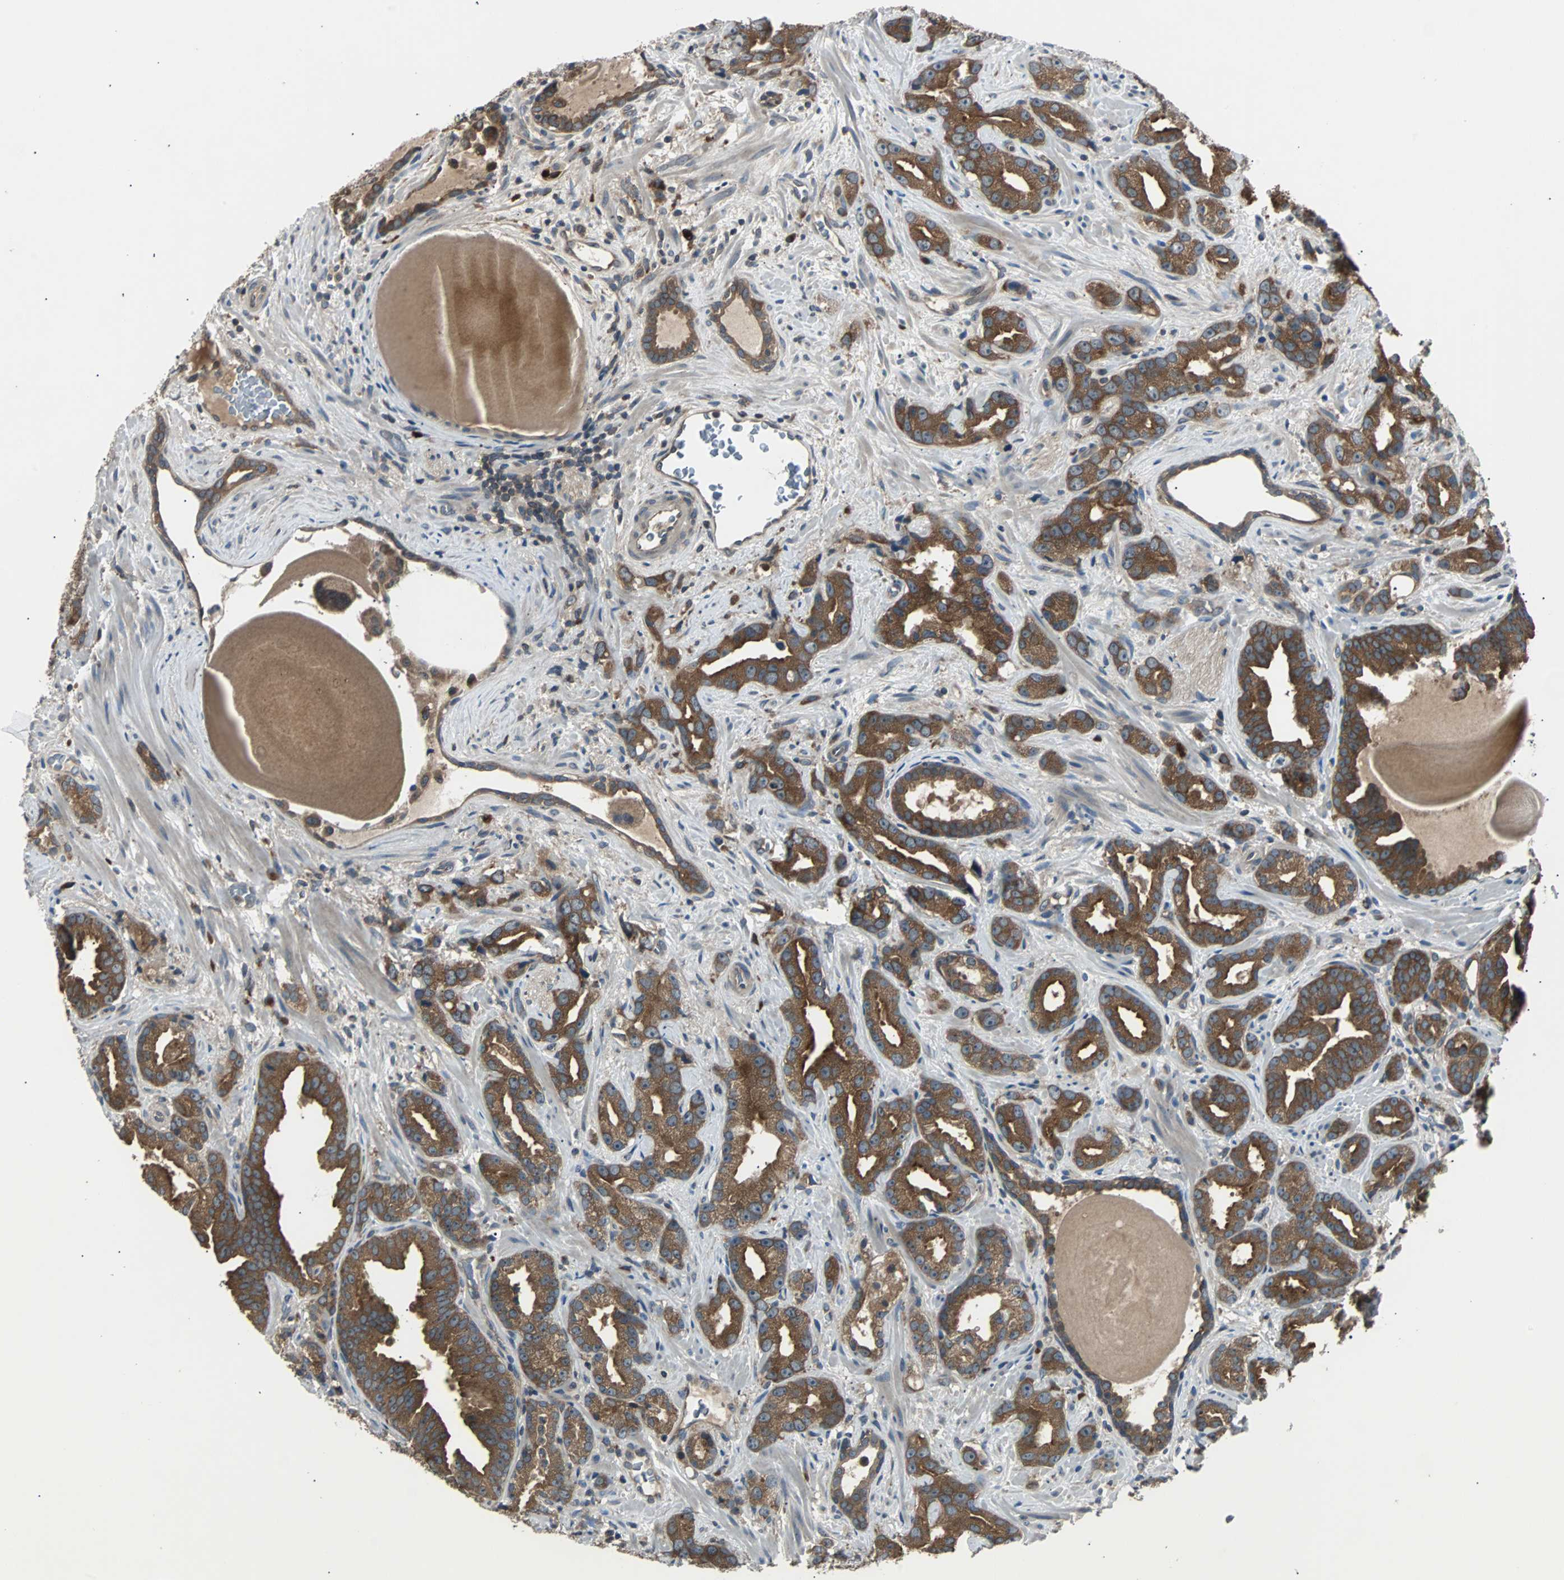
{"staining": {"intensity": "moderate", "quantity": ">75%", "location": "cytoplasmic/membranous"}, "tissue": "prostate cancer", "cell_type": "Tumor cells", "image_type": "cancer", "snomed": [{"axis": "morphology", "description": "Adenocarcinoma, Low grade"}, {"axis": "topography", "description": "Prostate"}], "caption": "IHC staining of prostate cancer (adenocarcinoma (low-grade)), which shows medium levels of moderate cytoplasmic/membranous staining in approximately >75% of tumor cells indicating moderate cytoplasmic/membranous protein expression. The staining was performed using DAB (brown) for protein detection and nuclei were counterstained in hematoxylin (blue).", "gene": "ARF1", "patient": {"sex": "male", "age": 63}}